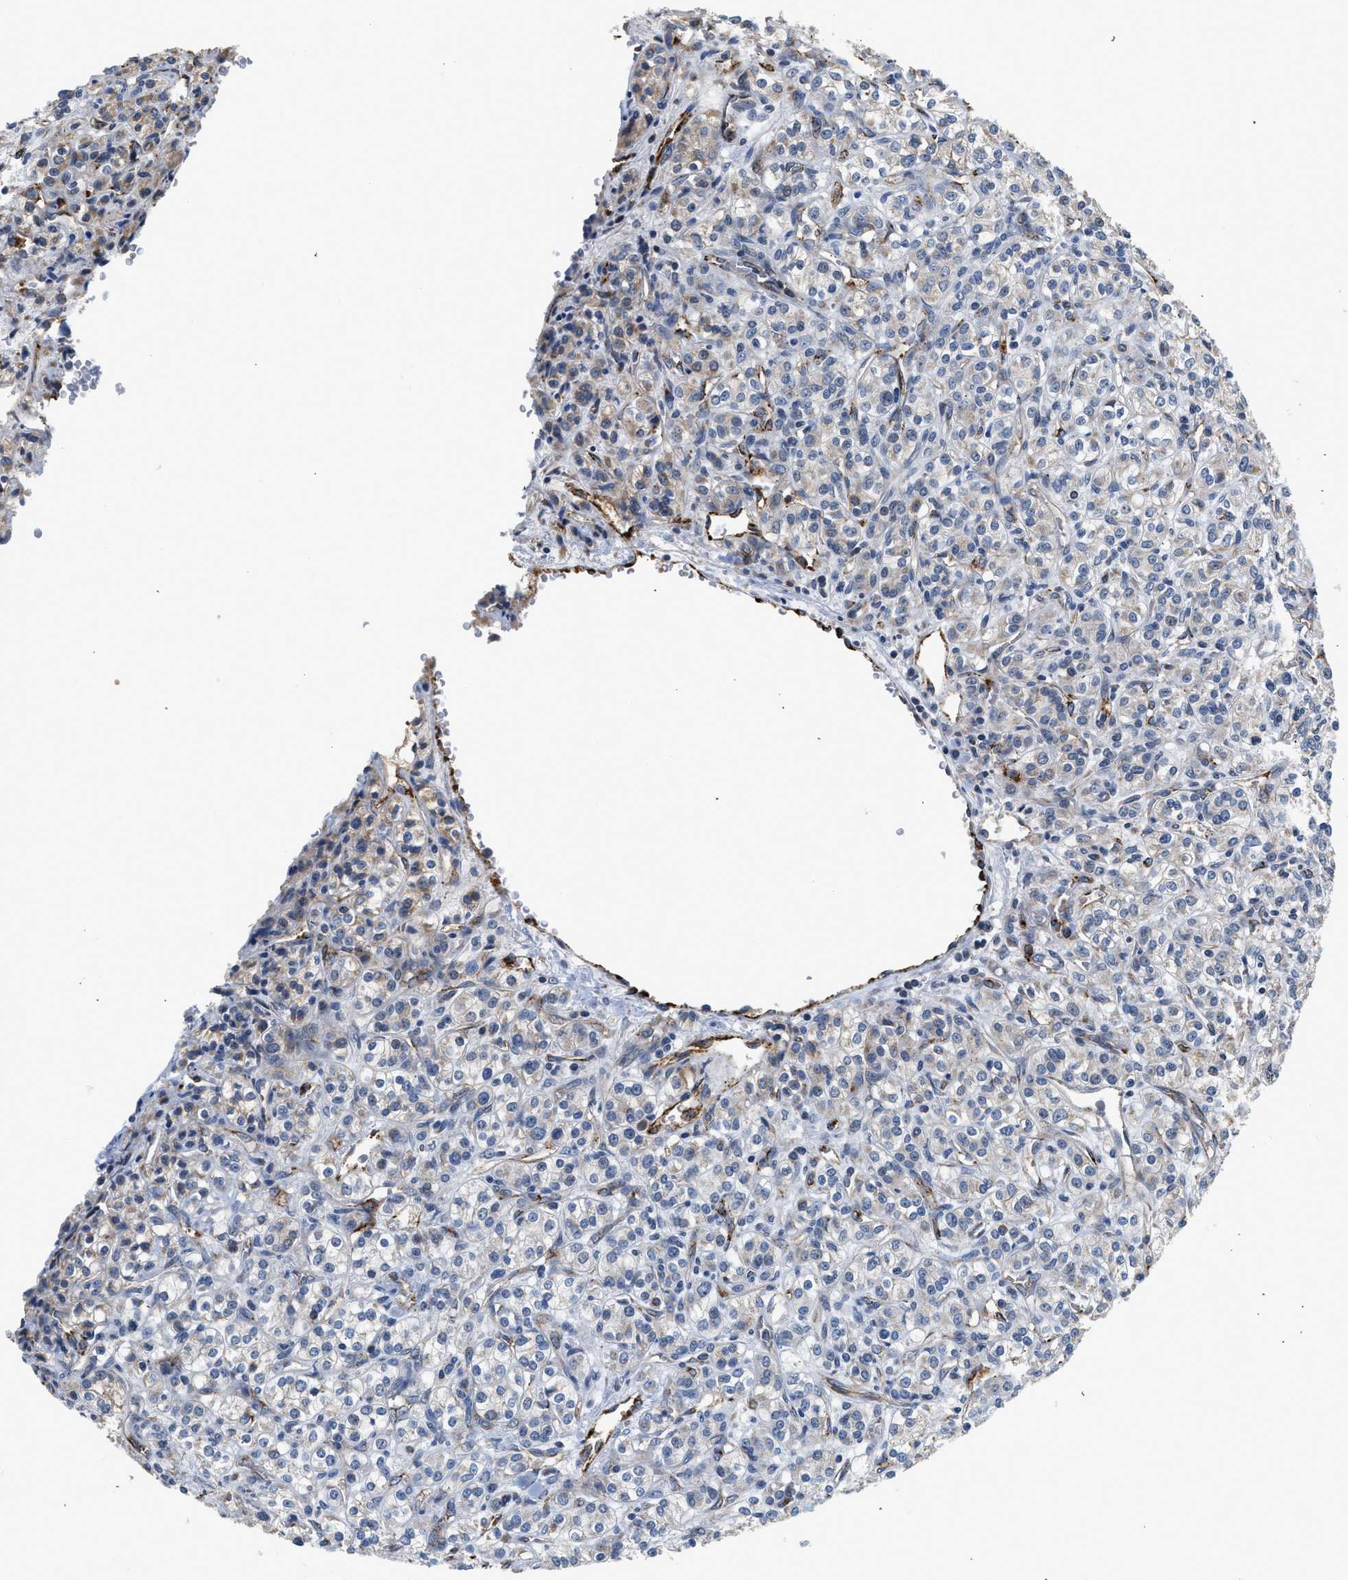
{"staining": {"intensity": "weak", "quantity": "25%-75%", "location": "cytoplasmic/membranous"}, "tissue": "renal cancer", "cell_type": "Tumor cells", "image_type": "cancer", "snomed": [{"axis": "morphology", "description": "Adenocarcinoma, NOS"}, {"axis": "topography", "description": "Kidney"}], "caption": "Human renal cancer stained with a brown dye demonstrates weak cytoplasmic/membranous positive staining in approximately 25%-75% of tumor cells.", "gene": "PIM1", "patient": {"sex": "male", "age": 77}}